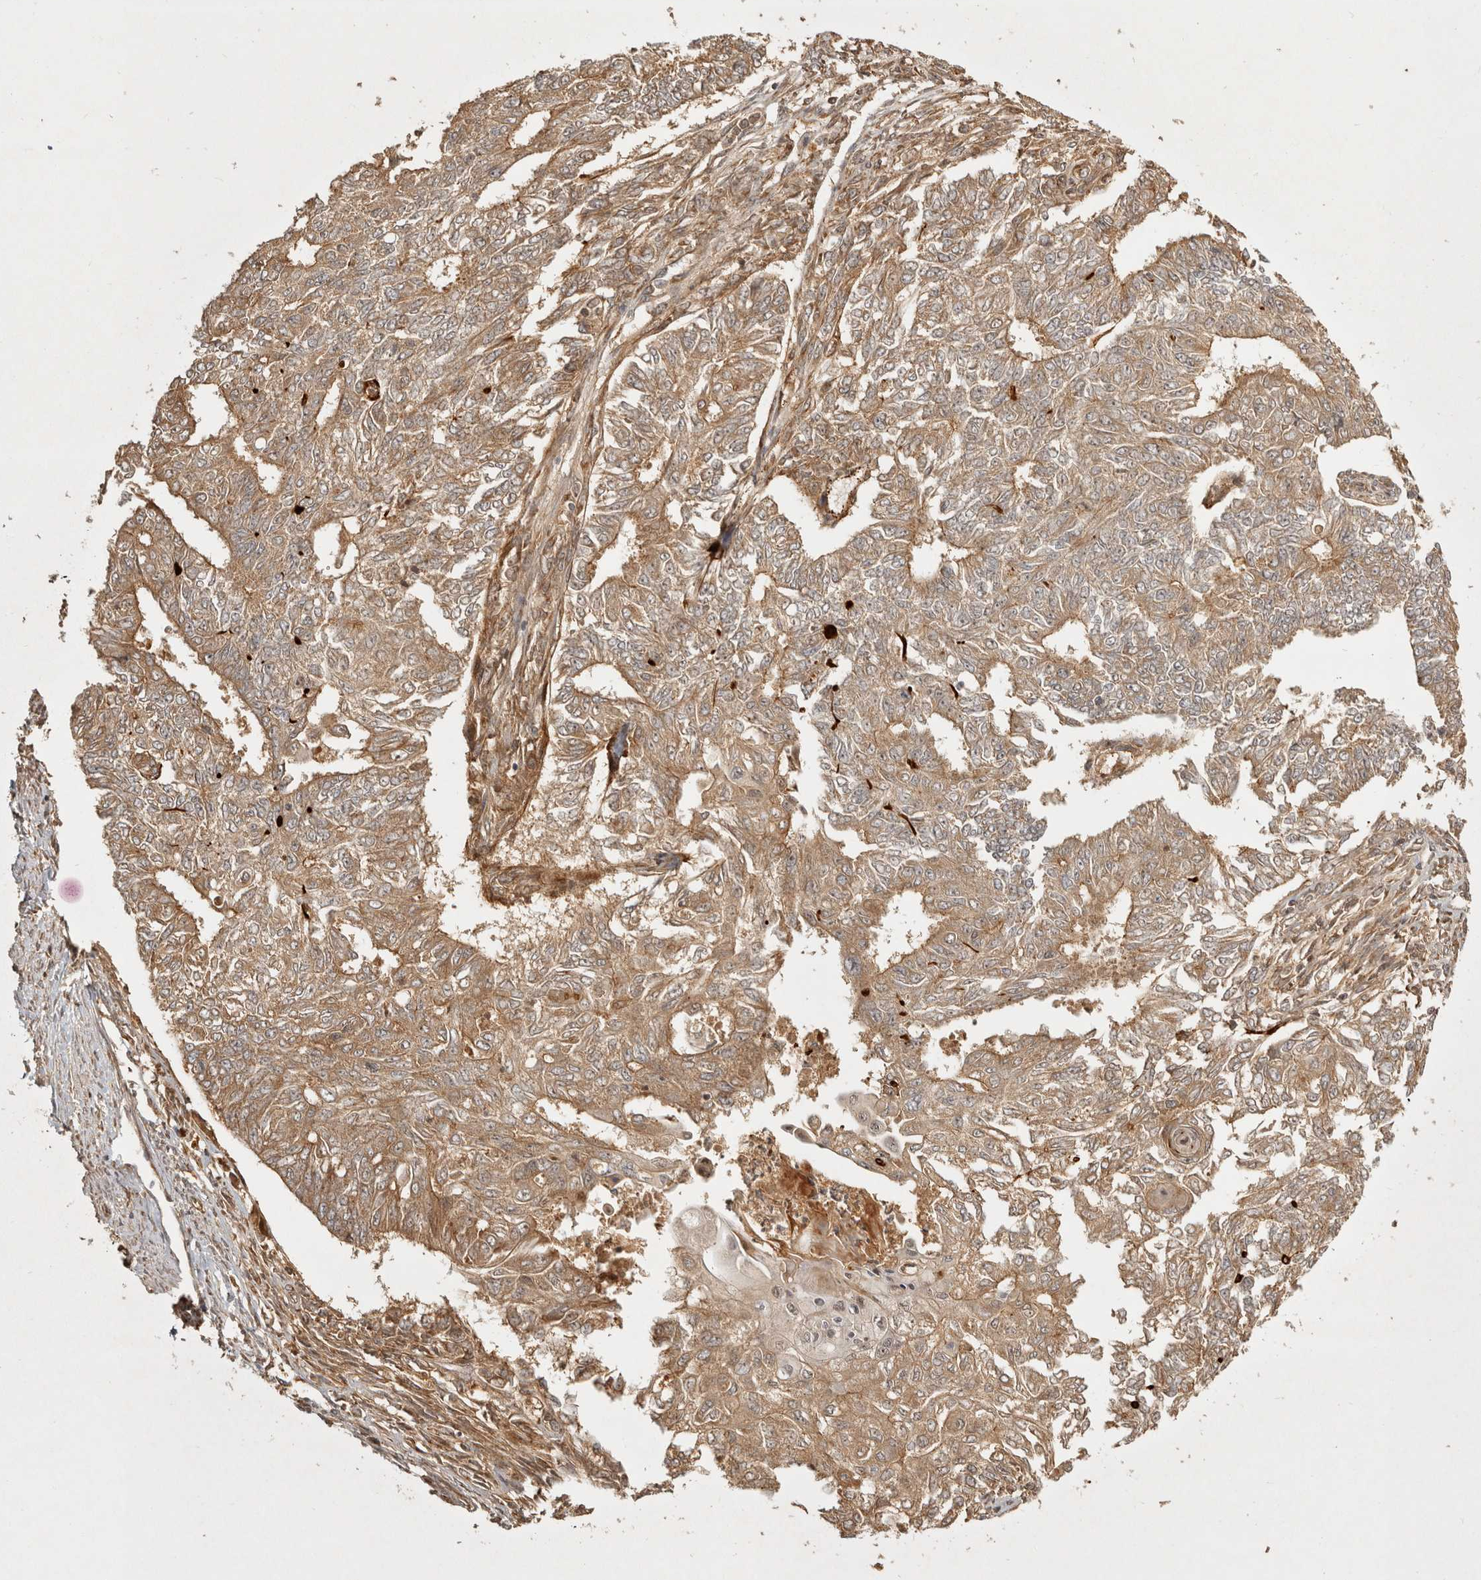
{"staining": {"intensity": "moderate", "quantity": ">75%", "location": "cytoplasmic/membranous"}, "tissue": "endometrial cancer", "cell_type": "Tumor cells", "image_type": "cancer", "snomed": [{"axis": "morphology", "description": "Adenocarcinoma, NOS"}, {"axis": "topography", "description": "Endometrium"}], "caption": "This micrograph exhibits adenocarcinoma (endometrial) stained with immunohistochemistry (IHC) to label a protein in brown. The cytoplasmic/membranous of tumor cells show moderate positivity for the protein. Nuclei are counter-stained blue.", "gene": "CAMSAP2", "patient": {"sex": "female", "age": 32}}